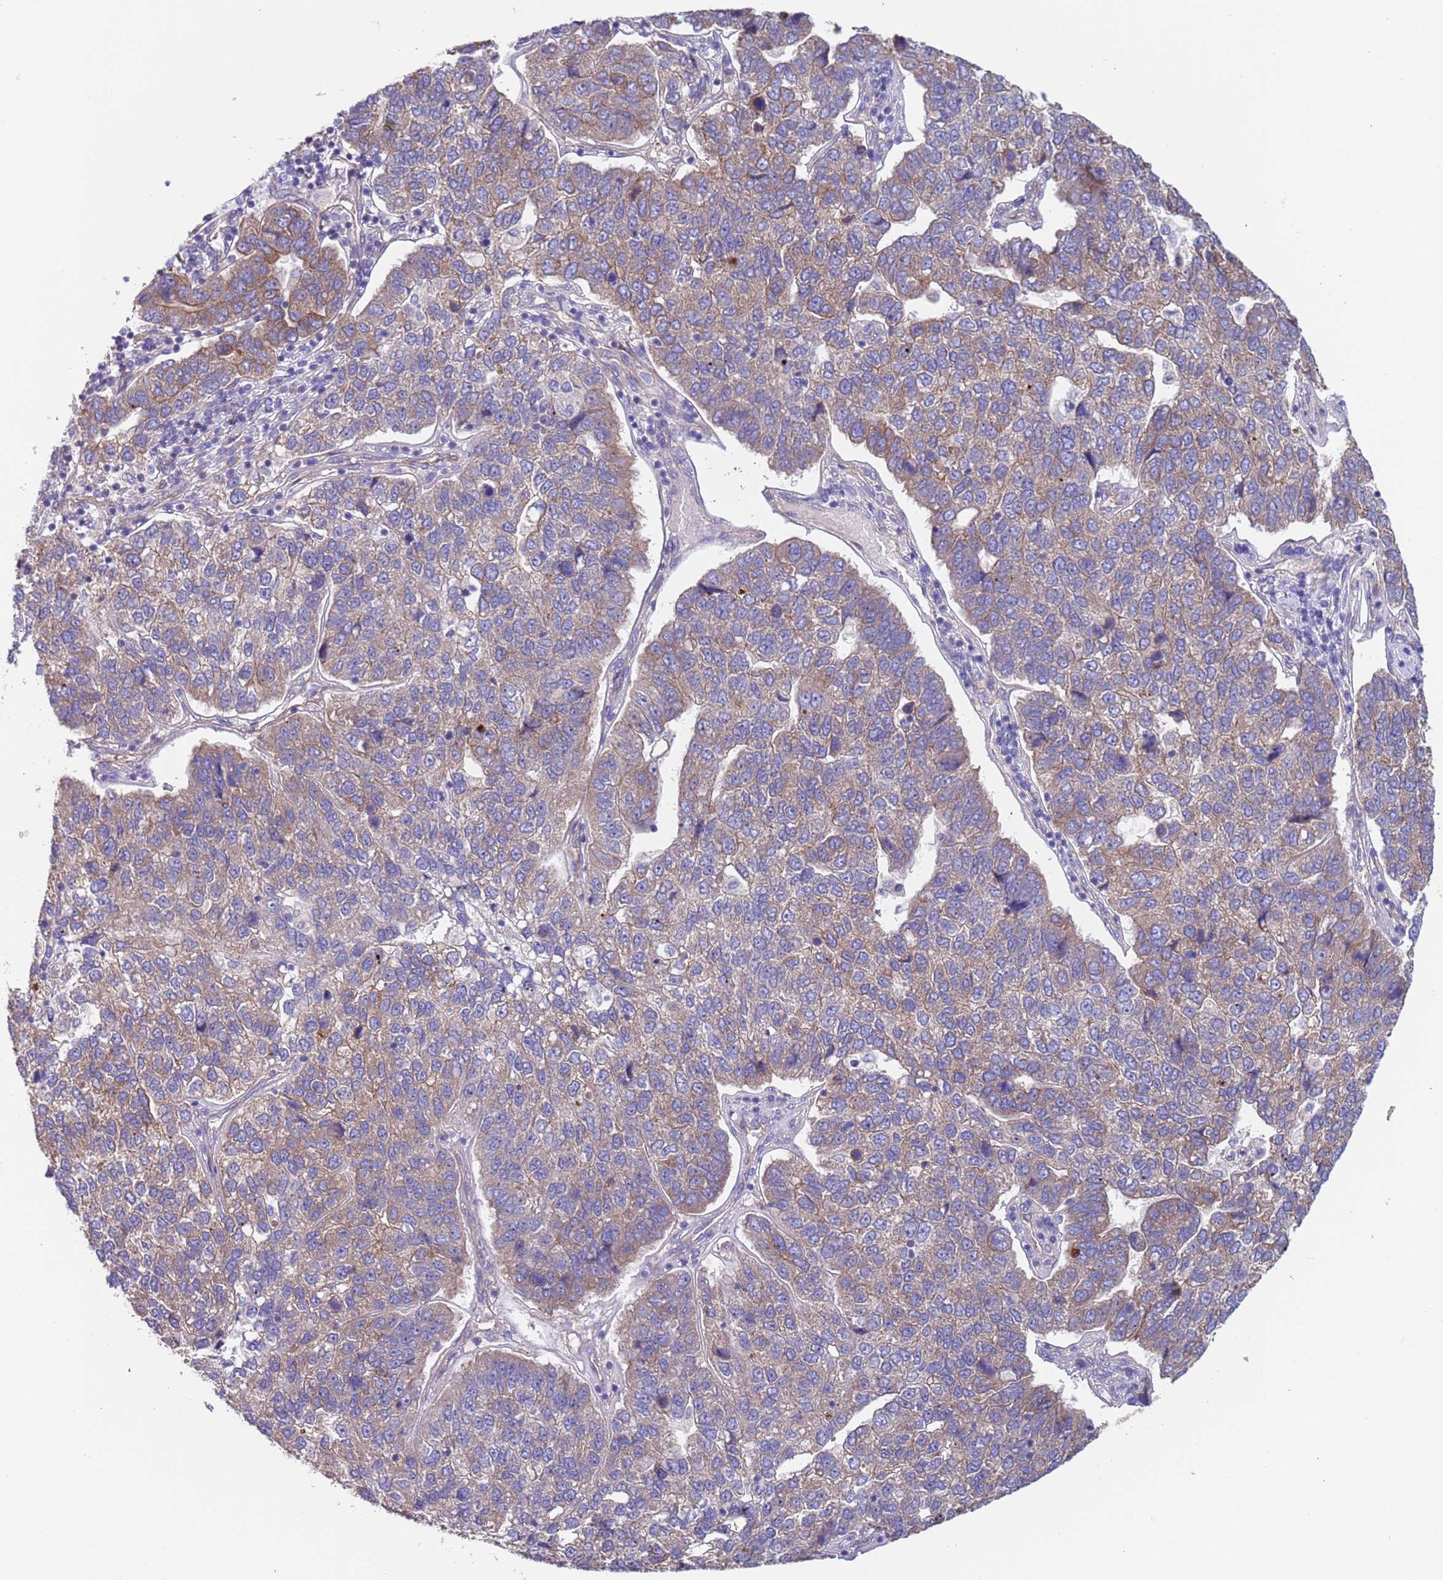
{"staining": {"intensity": "moderate", "quantity": ">75%", "location": "cytoplasmic/membranous"}, "tissue": "pancreatic cancer", "cell_type": "Tumor cells", "image_type": "cancer", "snomed": [{"axis": "morphology", "description": "Adenocarcinoma, NOS"}, {"axis": "topography", "description": "Pancreas"}], "caption": "Brown immunohistochemical staining in pancreatic adenocarcinoma reveals moderate cytoplasmic/membranous staining in approximately >75% of tumor cells. (Stains: DAB (3,3'-diaminobenzidine) in brown, nuclei in blue, Microscopy: brightfield microscopy at high magnification).", "gene": "LAMB4", "patient": {"sex": "female", "age": 61}}